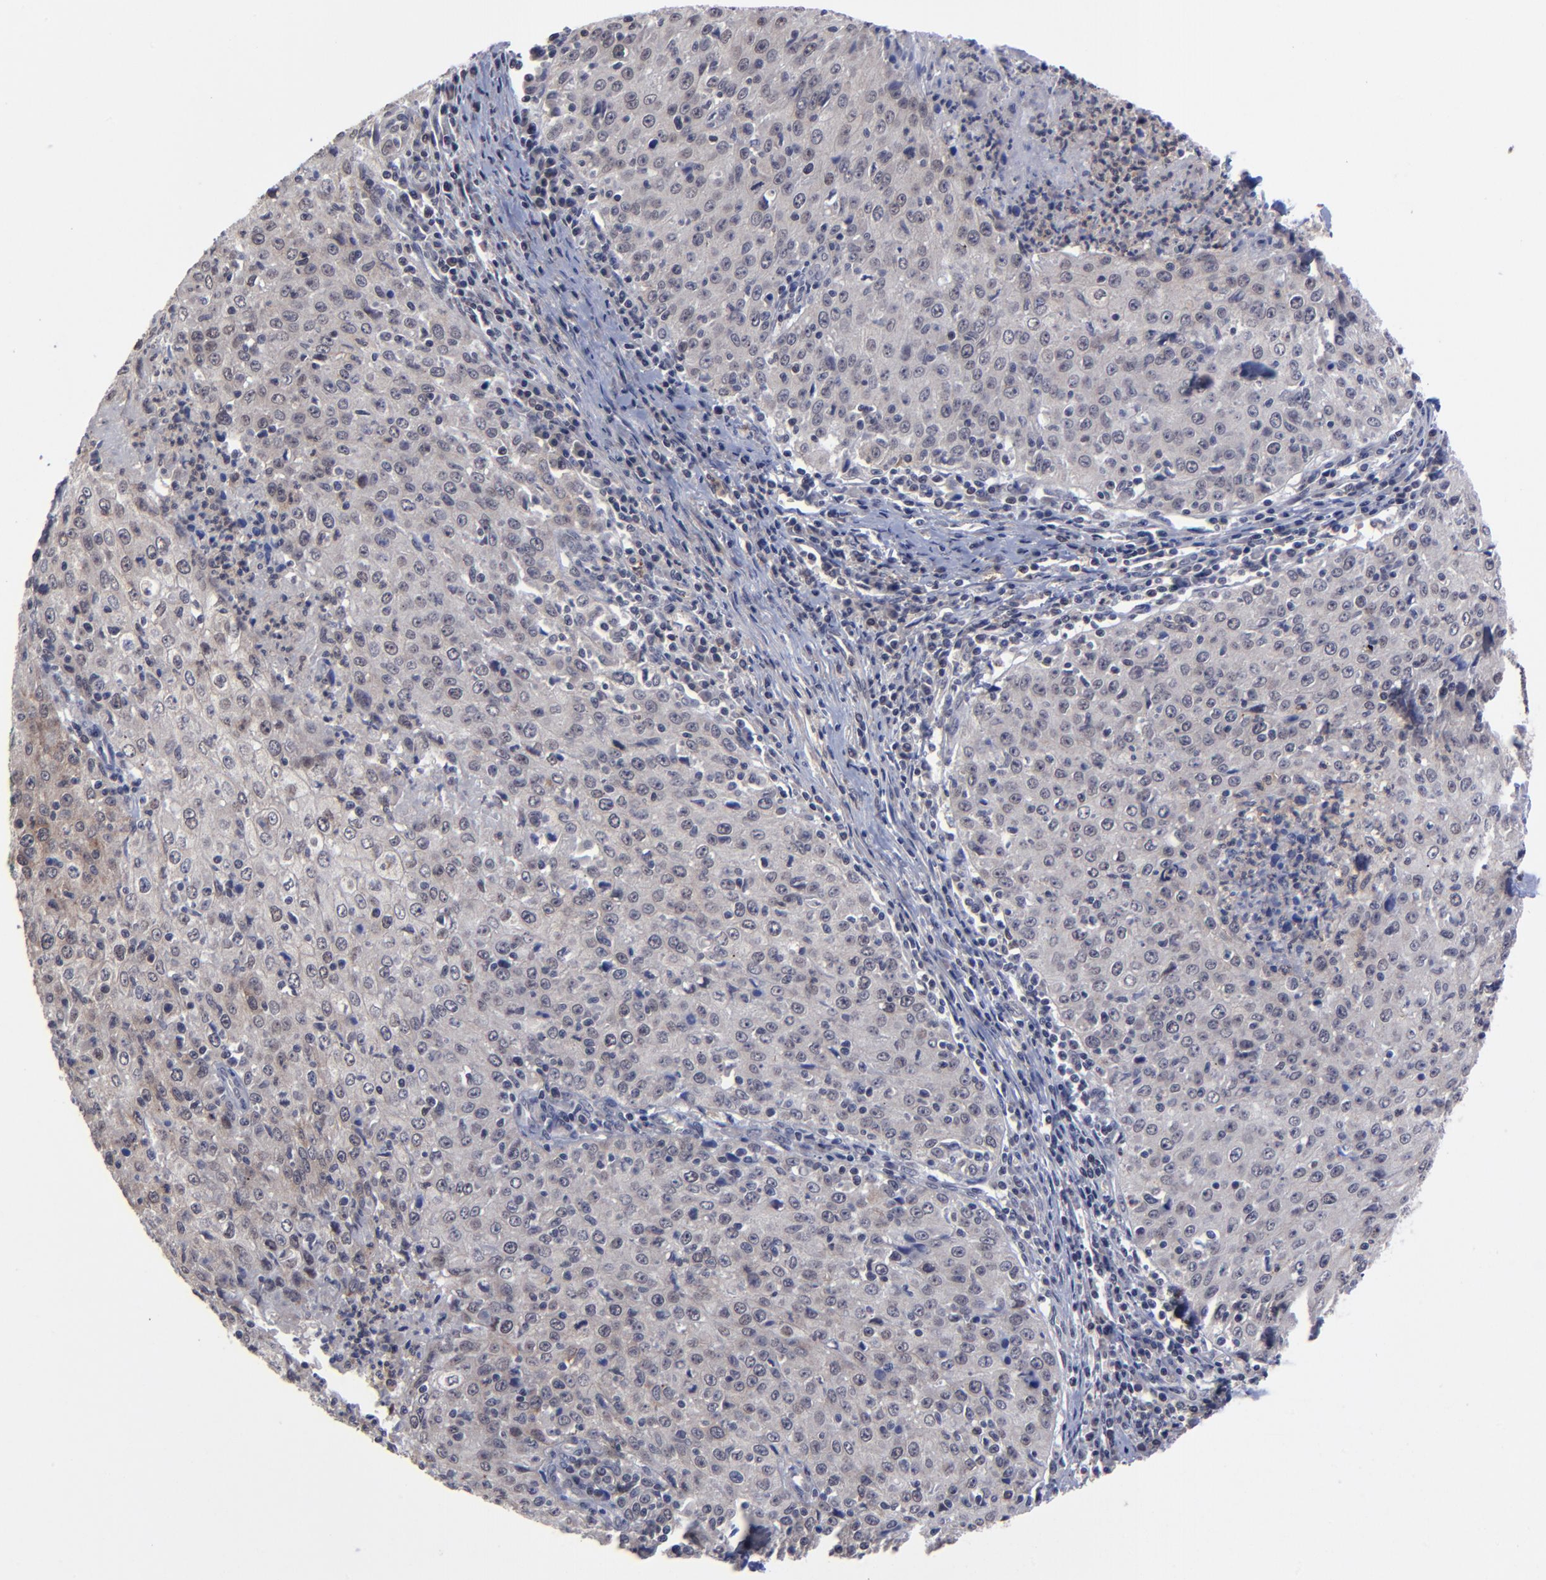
{"staining": {"intensity": "negative", "quantity": "none", "location": "none"}, "tissue": "cervical cancer", "cell_type": "Tumor cells", "image_type": "cancer", "snomed": [{"axis": "morphology", "description": "Squamous cell carcinoma, NOS"}, {"axis": "topography", "description": "Cervix"}], "caption": "A high-resolution micrograph shows immunohistochemistry staining of cervical squamous cell carcinoma, which exhibits no significant positivity in tumor cells. Brightfield microscopy of IHC stained with DAB (brown) and hematoxylin (blue), captured at high magnification.", "gene": "ZNF419", "patient": {"sex": "female", "age": 27}}